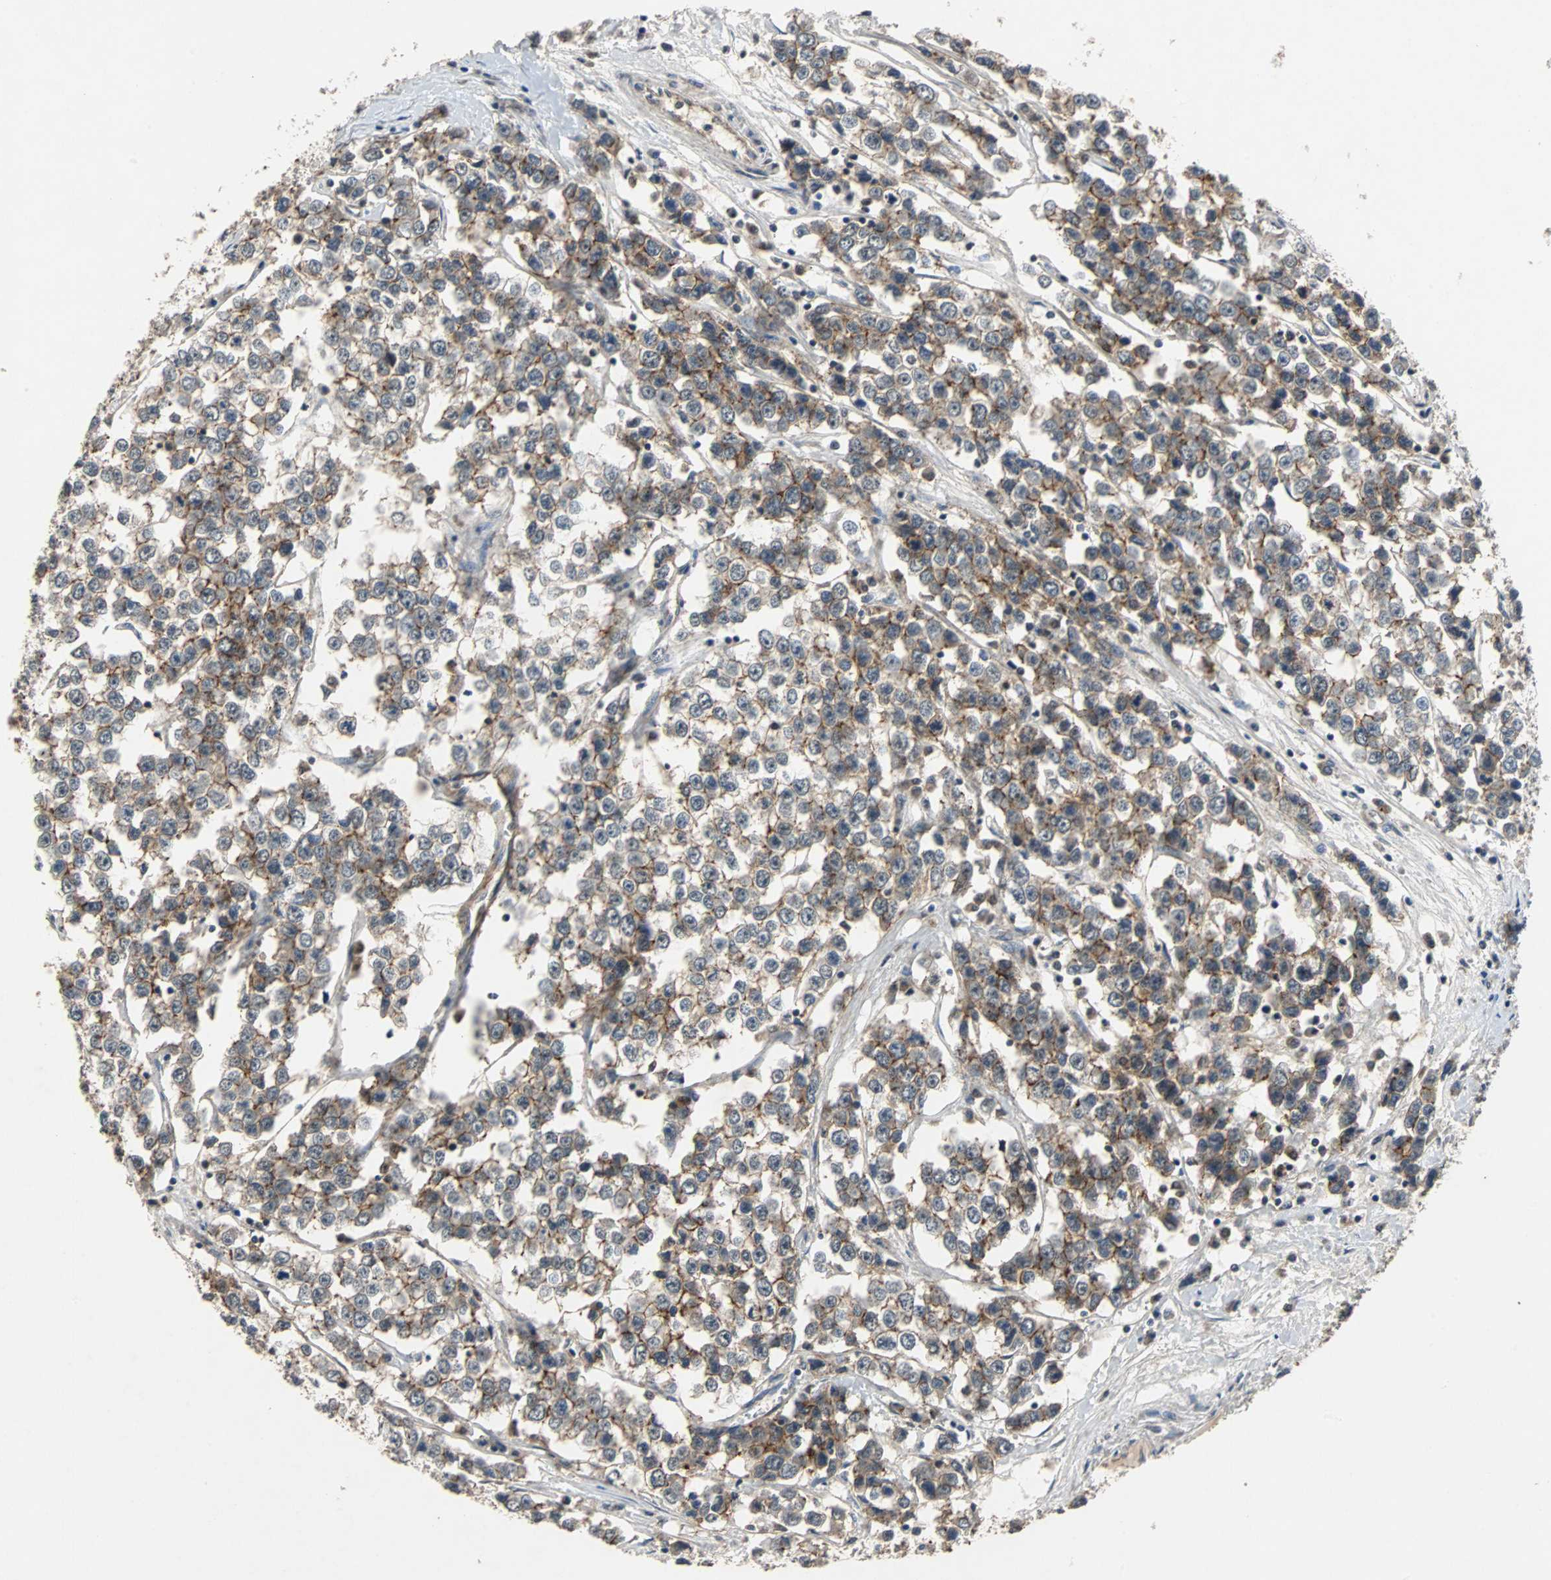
{"staining": {"intensity": "moderate", "quantity": ">75%", "location": "cytoplasmic/membranous"}, "tissue": "testis cancer", "cell_type": "Tumor cells", "image_type": "cancer", "snomed": [{"axis": "morphology", "description": "Seminoma, NOS"}, {"axis": "morphology", "description": "Carcinoma, Embryonal, NOS"}, {"axis": "topography", "description": "Testis"}], "caption": "Moderate cytoplasmic/membranous expression is appreciated in approximately >75% of tumor cells in embryonal carcinoma (testis).", "gene": "LSR", "patient": {"sex": "male", "age": 52}}